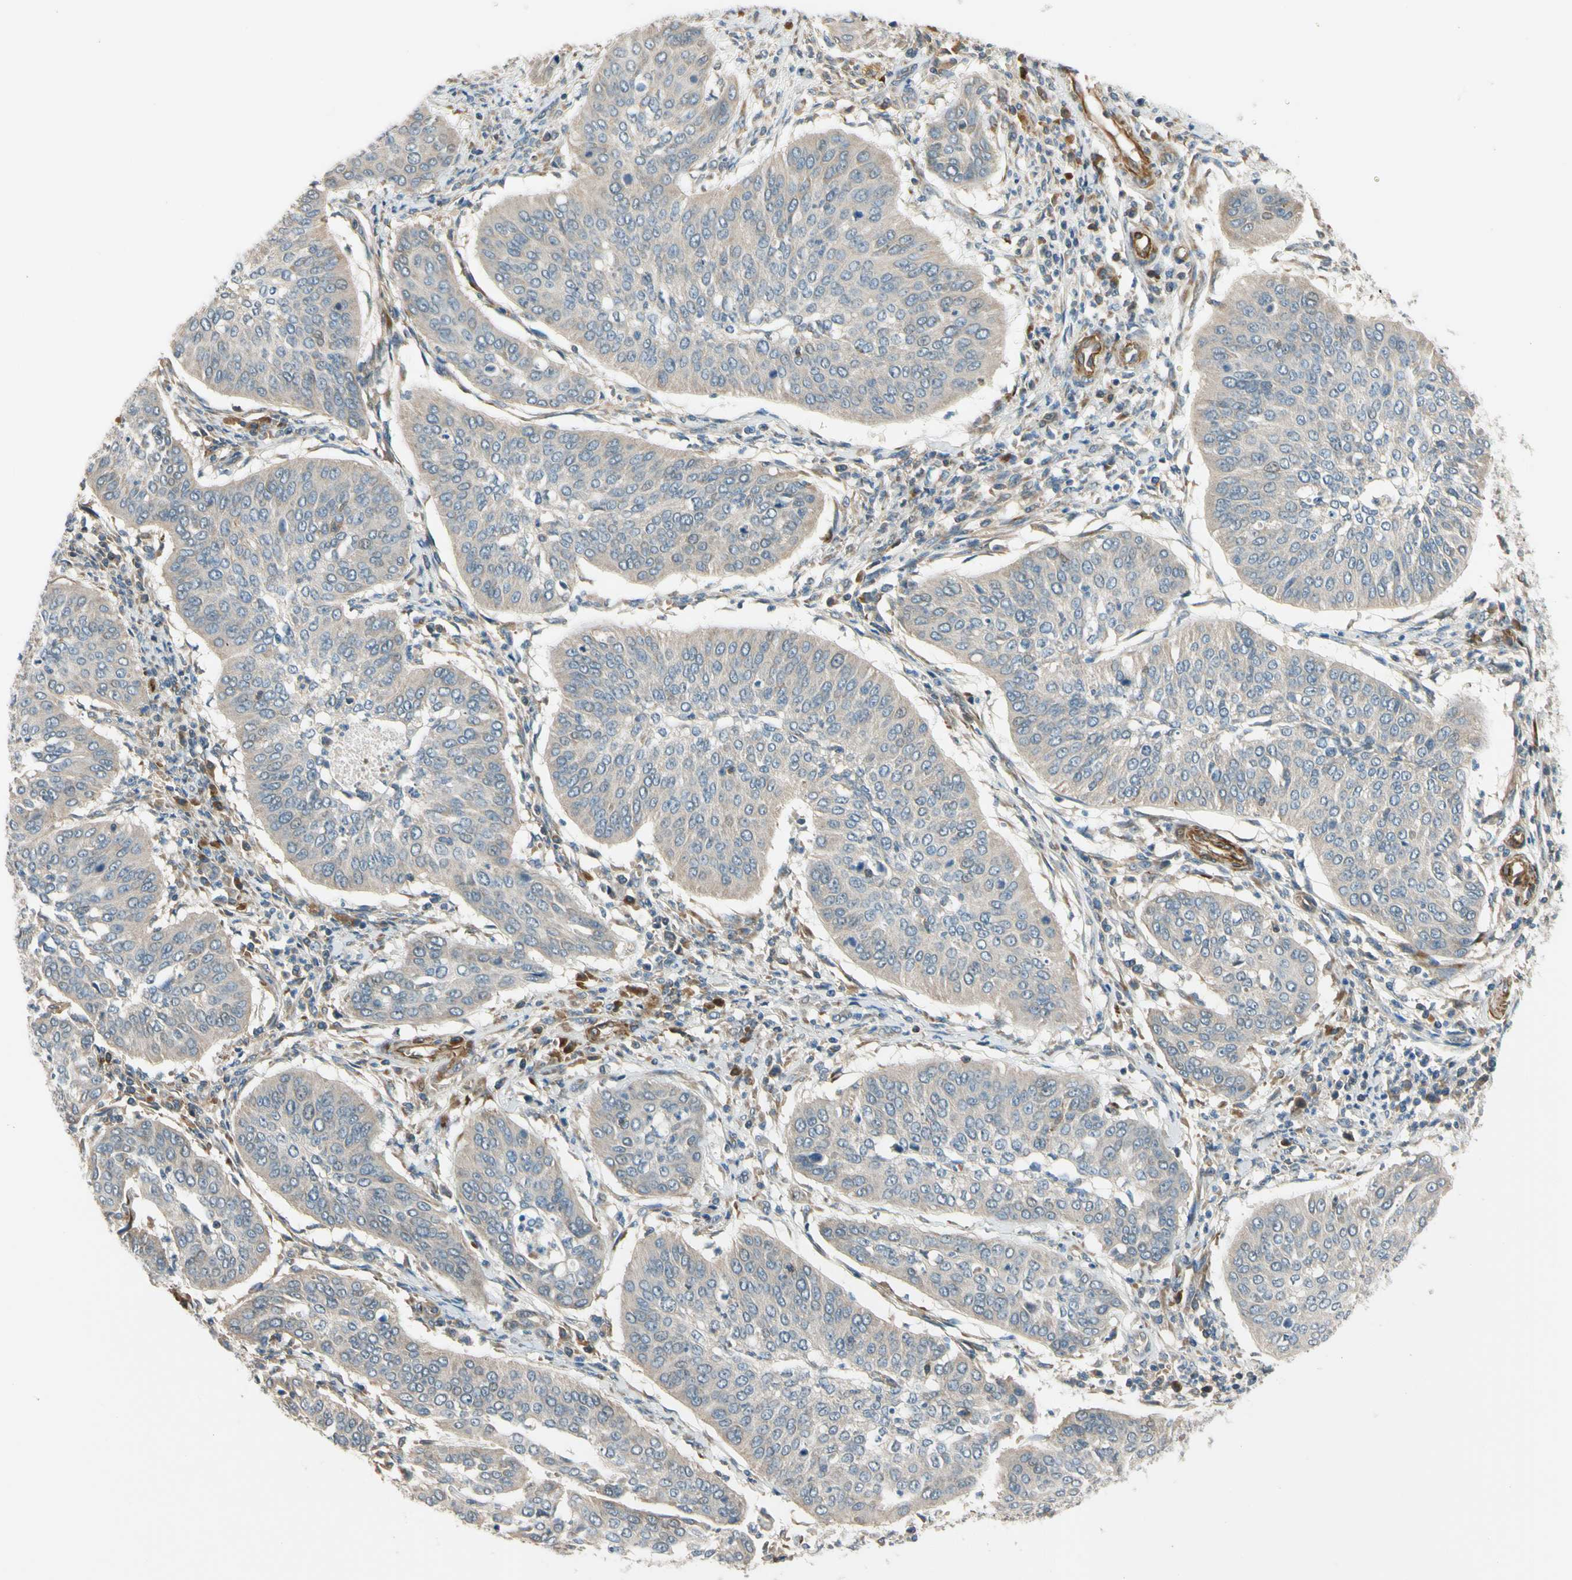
{"staining": {"intensity": "negative", "quantity": "none", "location": "none"}, "tissue": "cervical cancer", "cell_type": "Tumor cells", "image_type": "cancer", "snomed": [{"axis": "morphology", "description": "Normal tissue, NOS"}, {"axis": "morphology", "description": "Squamous cell carcinoma, NOS"}, {"axis": "topography", "description": "Cervix"}], "caption": "Immunohistochemistry (IHC) image of neoplastic tissue: squamous cell carcinoma (cervical) stained with DAB demonstrates no significant protein expression in tumor cells. (DAB immunohistochemistry (IHC) with hematoxylin counter stain).", "gene": "MST1R", "patient": {"sex": "female", "age": 39}}